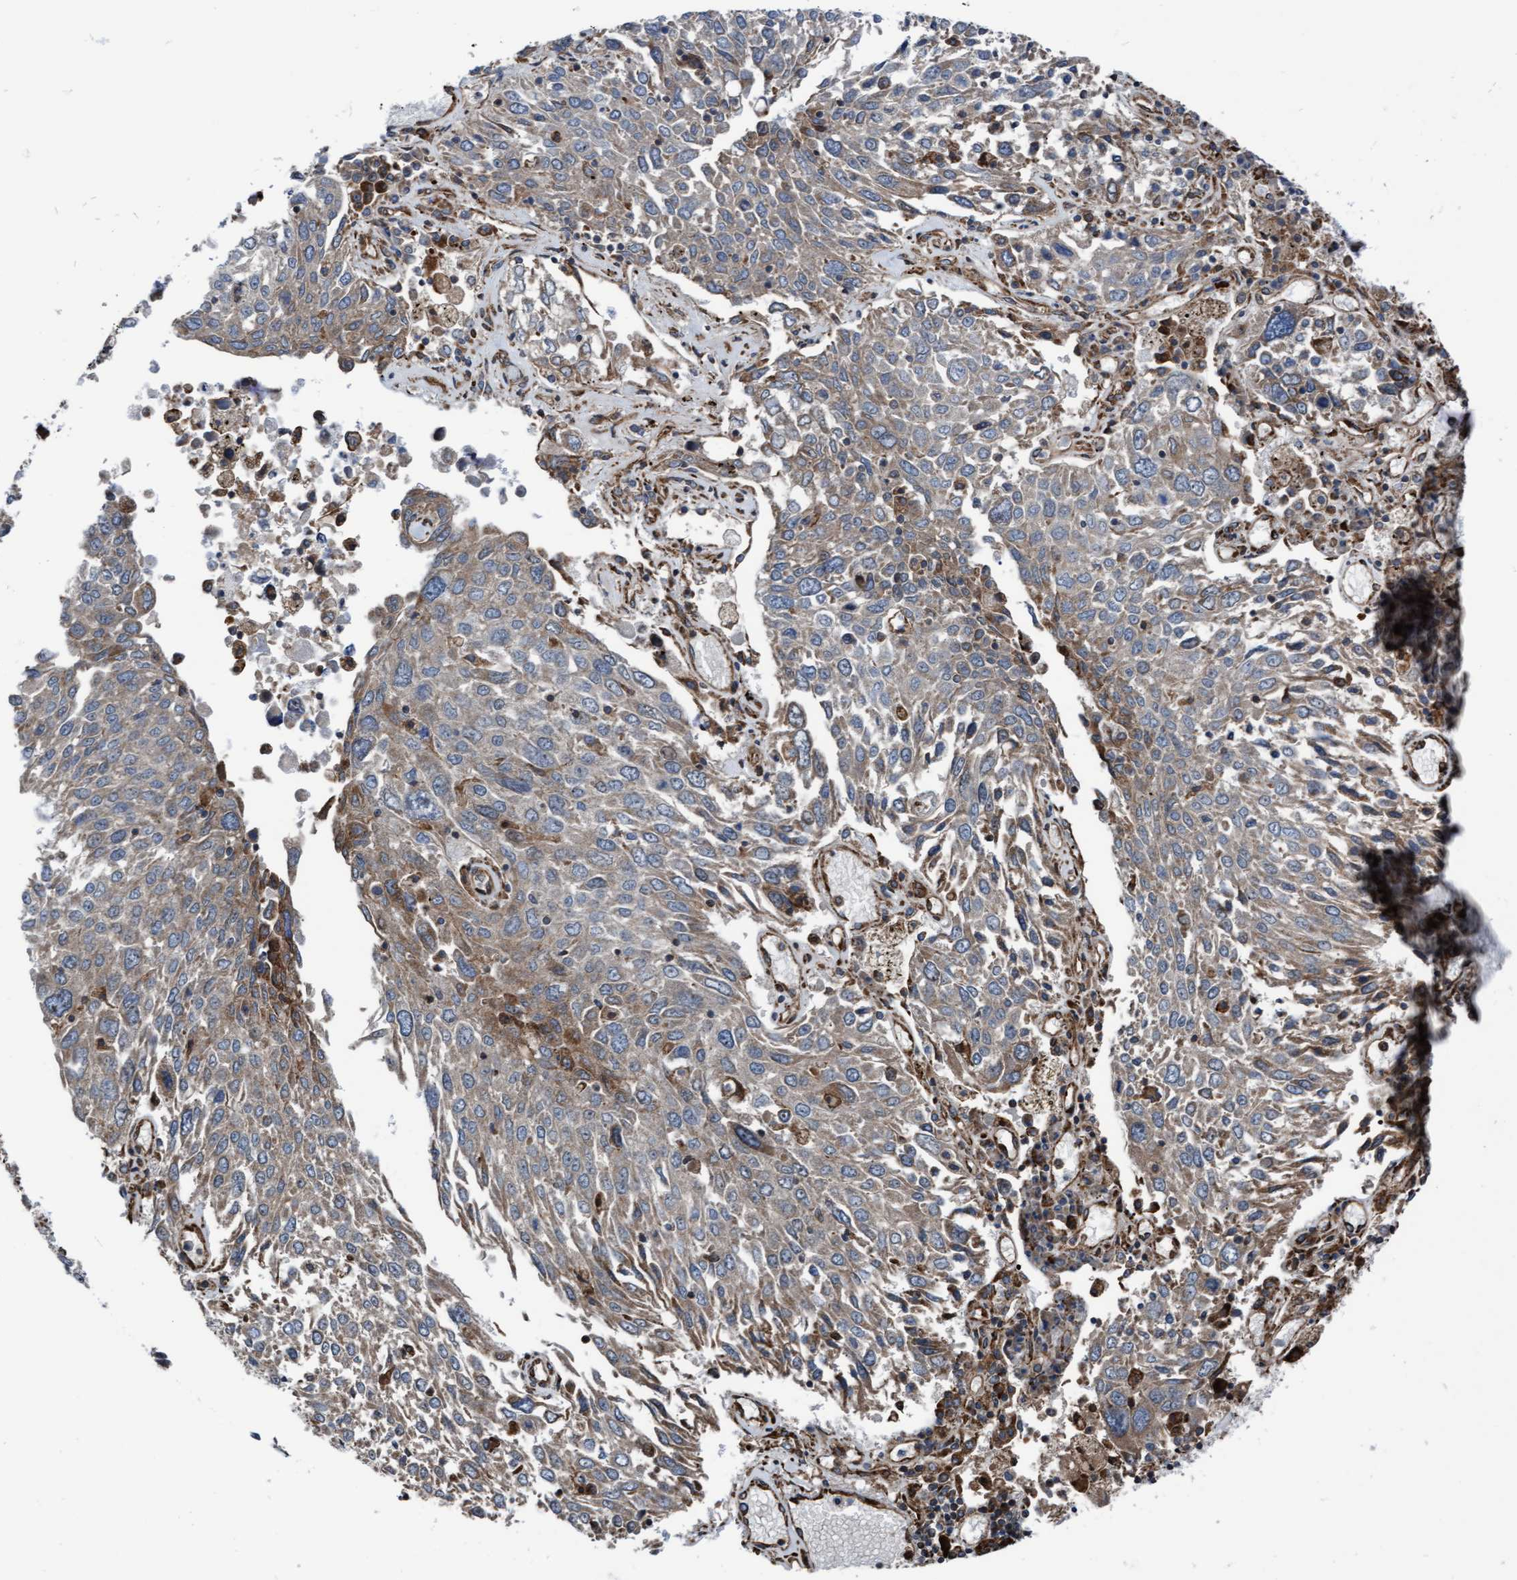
{"staining": {"intensity": "moderate", "quantity": "<25%", "location": "cytoplasmic/membranous"}, "tissue": "lung cancer", "cell_type": "Tumor cells", "image_type": "cancer", "snomed": [{"axis": "morphology", "description": "Squamous cell carcinoma, NOS"}, {"axis": "topography", "description": "Lung"}], "caption": "Moderate cytoplasmic/membranous protein positivity is present in about <25% of tumor cells in lung squamous cell carcinoma.", "gene": "RAP1GAP2", "patient": {"sex": "male", "age": 65}}